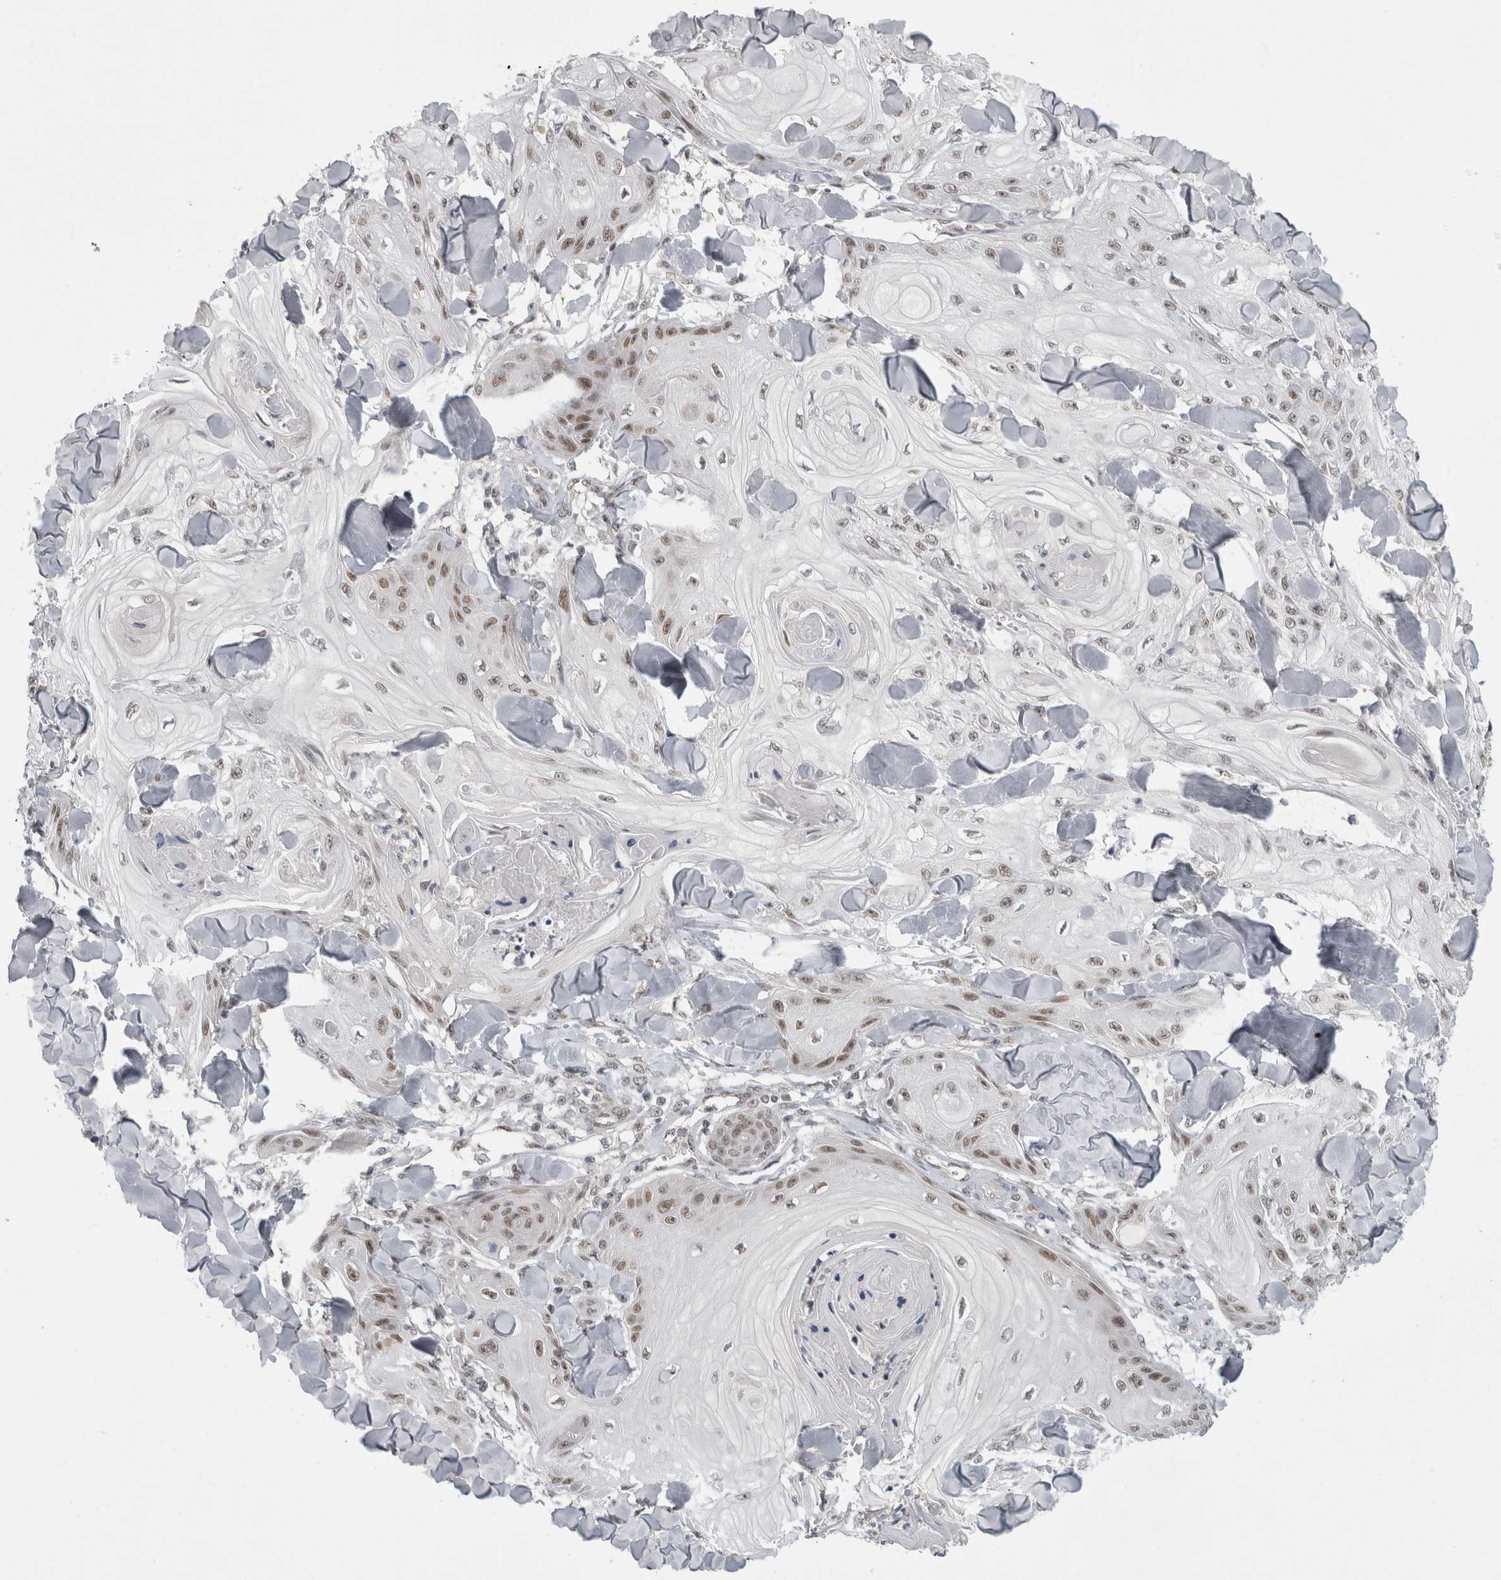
{"staining": {"intensity": "moderate", "quantity": ">75%", "location": "nuclear"}, "tissue": "skin cancer", "cell_type": "Tumor cells", "image_type": "cancer", "snomed": [{"axis": "morphology", "description": "Squamous cell carcinoma, NOS"}, {"axis": "topography", "description": "Skin"}], "caption": "Approximately >75% of tumor cells in squamous cell carcinoma (skin) demonstrate moderate nuclear protein expression as visualized by brown immunohistochemical staining.", "gene": "PSMB2", "patient": {"sex": "male", "age": 74}}